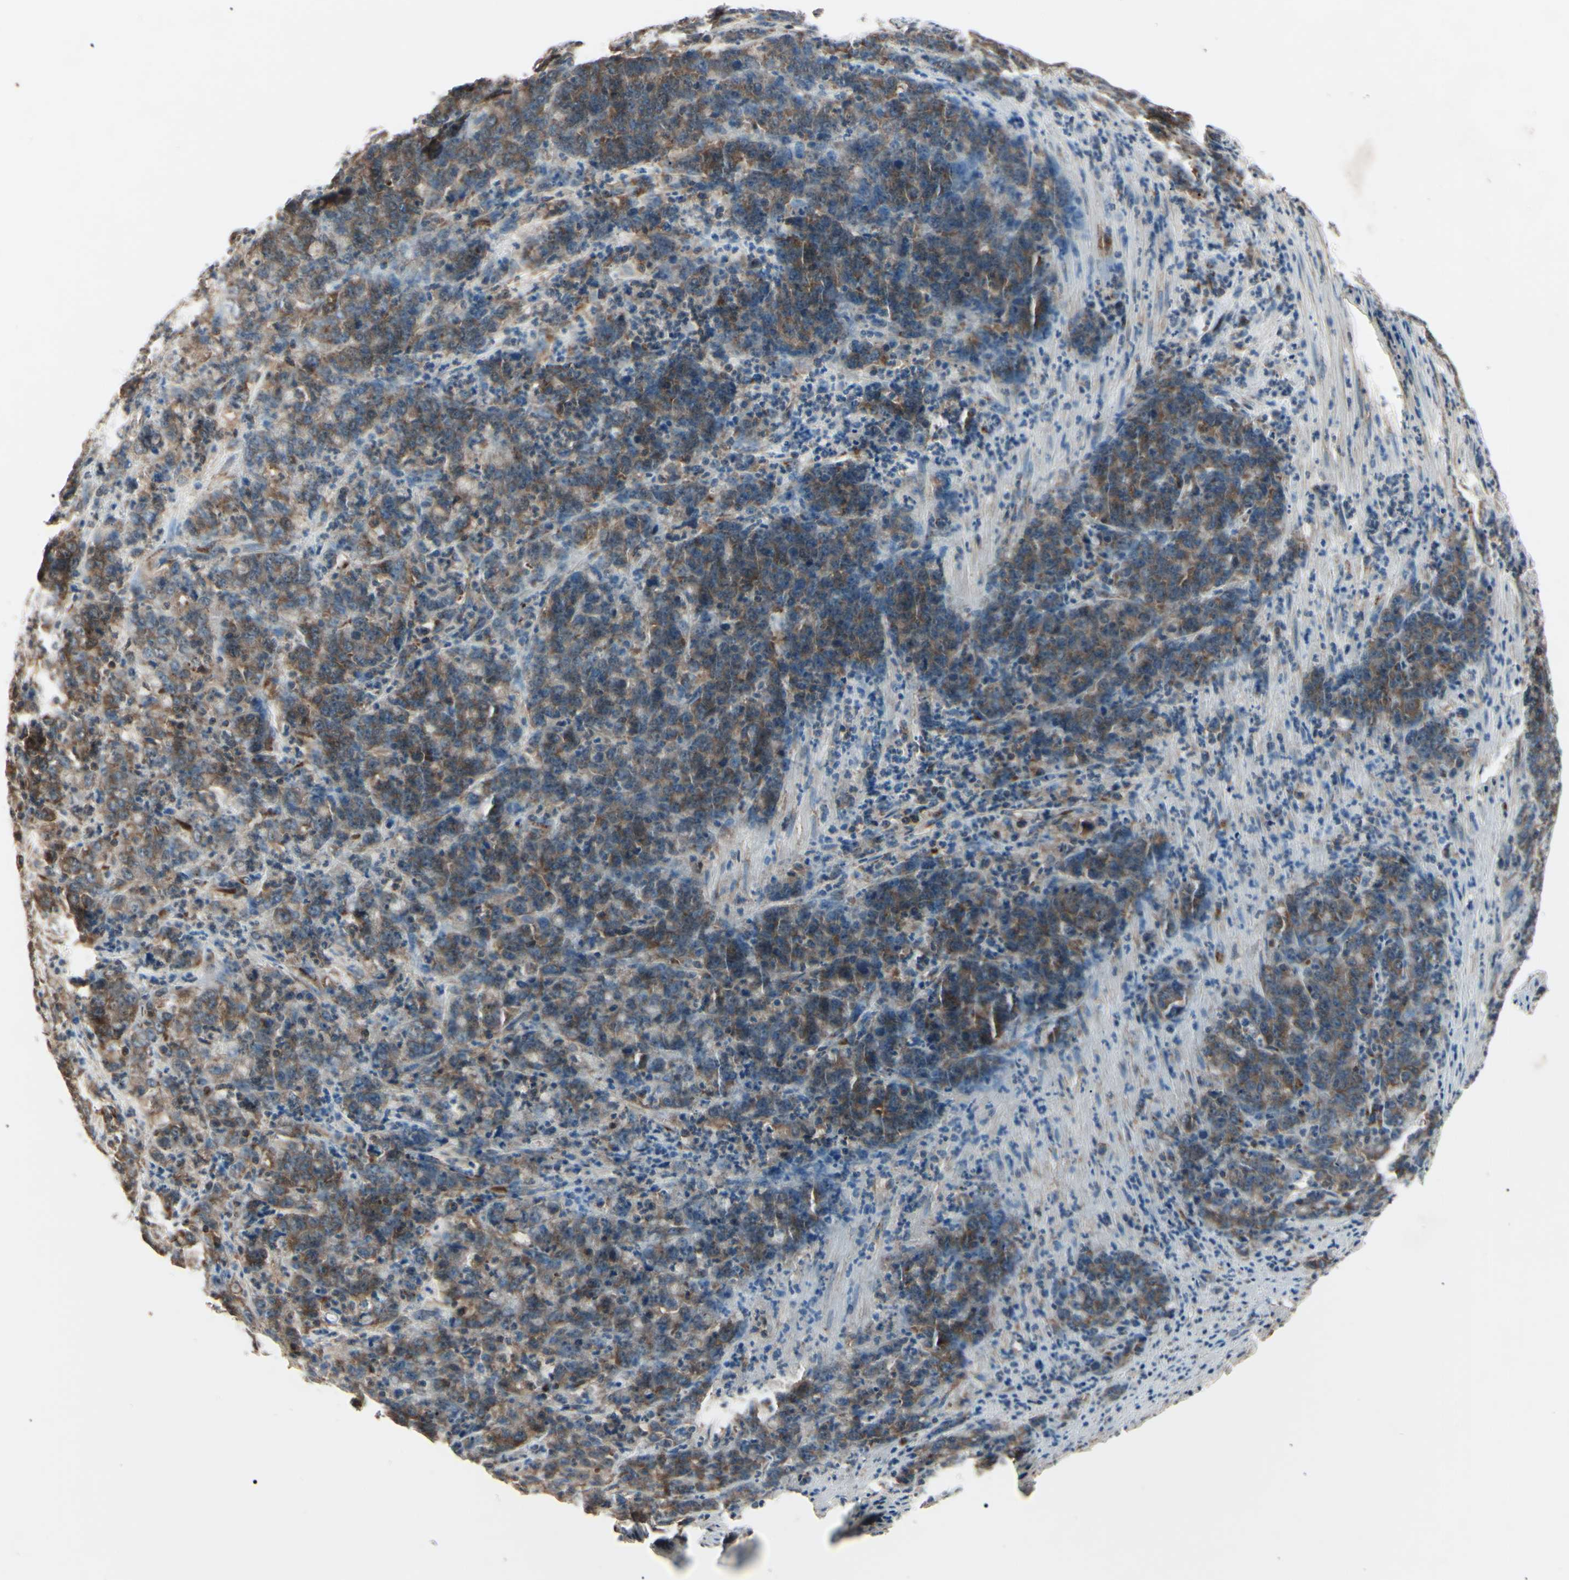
{"staining": {"intensity": "moderate", "quantity": ">75%", "location": "cytoplasmic/membranous"}, "tissue": "stomach cancer", "cell_type": "Tumor cells", "image_type": "cancer", "snomed": [{"axis": "morphology", "description": "Adenocarcinoma, NOS"}, {"axis": "topography", "description": "Stomach, lower"}], "caption": "Immunohistochemical staining of human adenocarcinoma (stomach) displays medium levels of moderate cytoplasmic/membranous protein expression in approximately >75% of tumor cells. (brown staining indicates protein expression, while blue staining denotes nuclei).", "gene": "MAPRE1", "patient": {"sex": "female", "age": 71}}